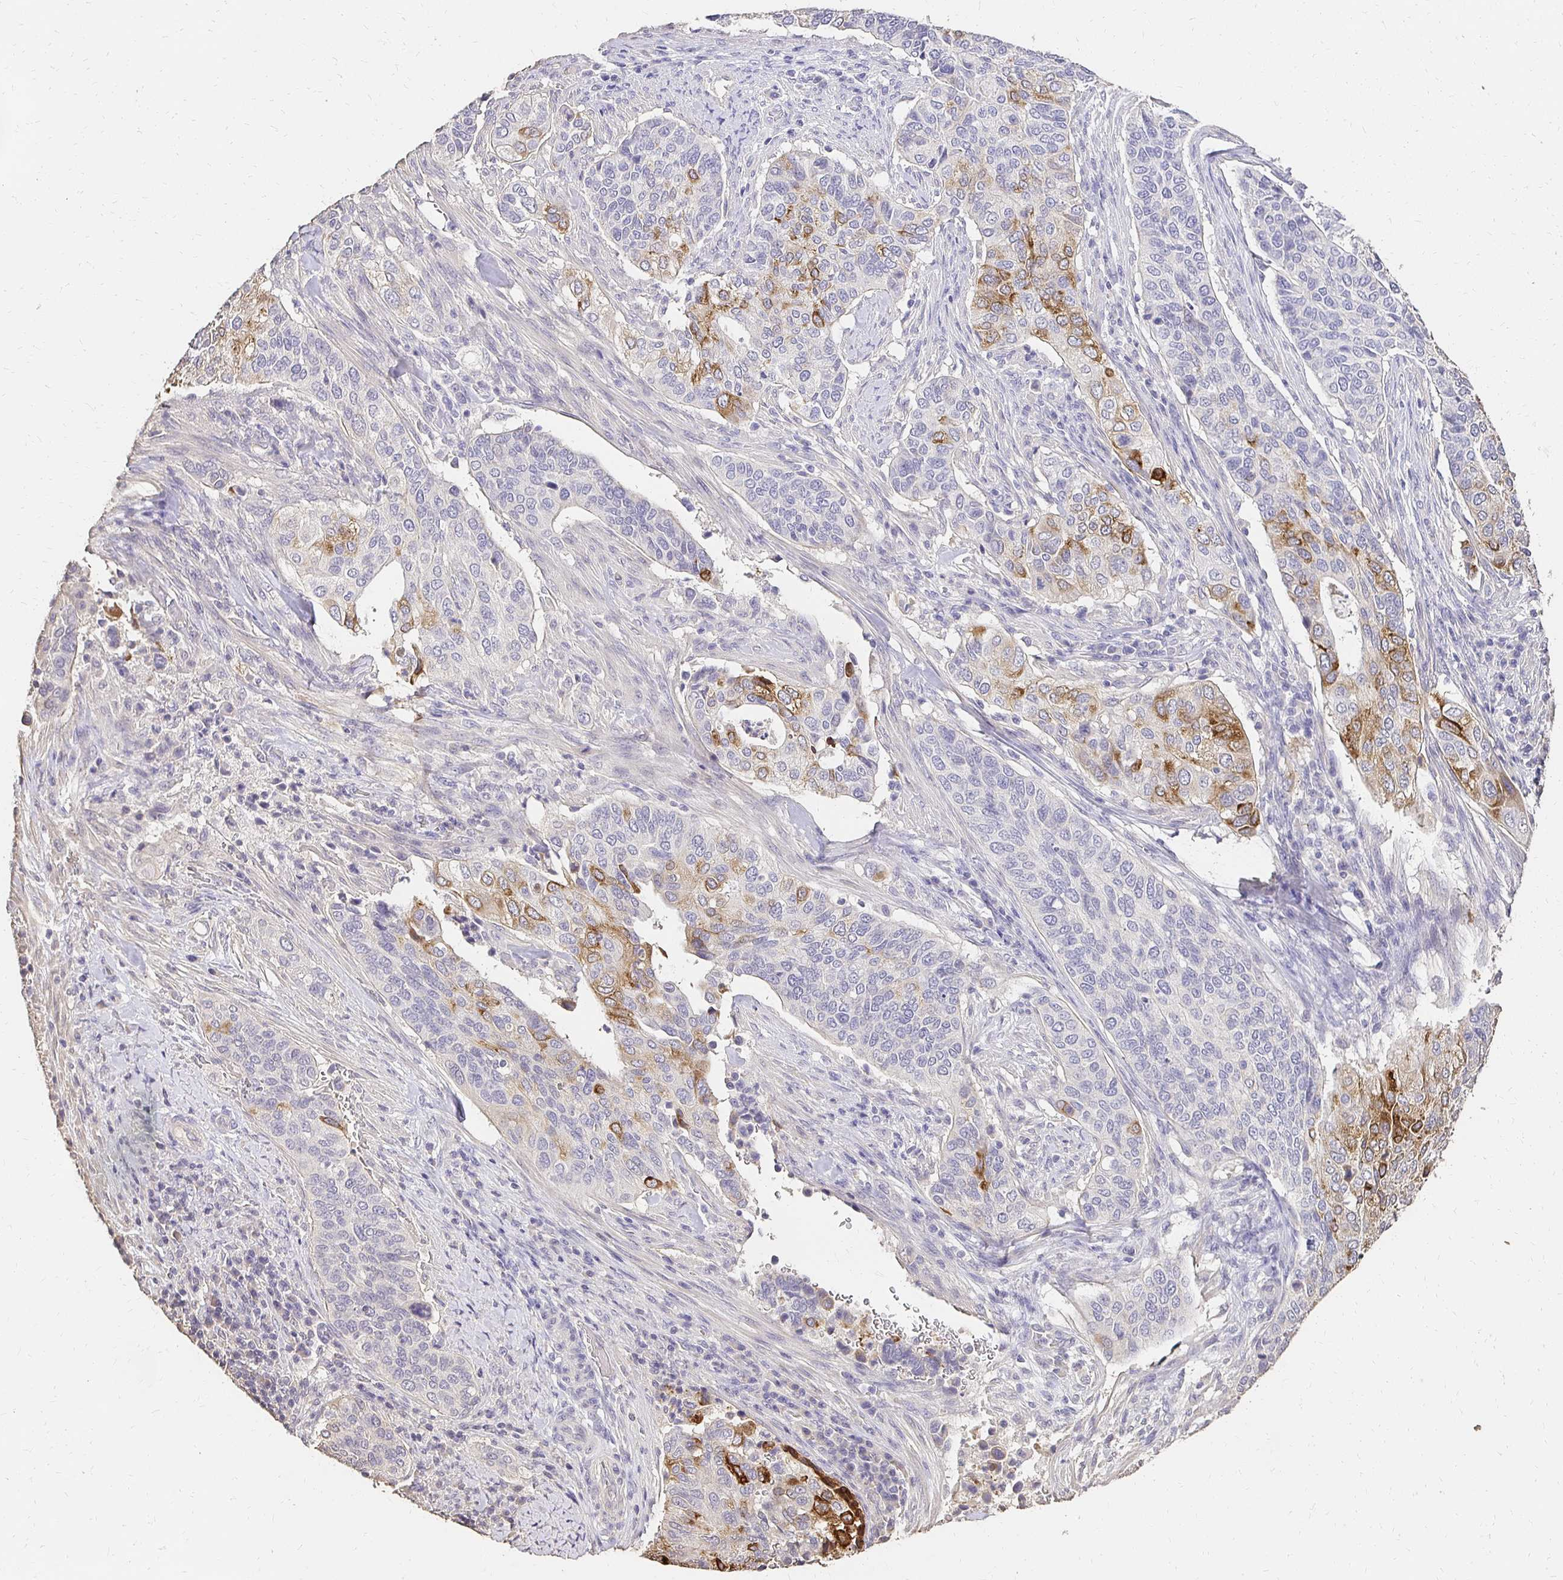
{"staining": {"intensity": "moderate", "quantity": "<25%", "location": "cytoplasmic/membranous"}, "tissue": "cervical cancer", "cell_type": "Tumor cells", "image_type": "cancer", "snomed": [{"axis": "morphology", "description": "Squamous cell carcinoma, NOS"}, {"axis": "topography", "description": "Cervix"}], "caption": "Cervical squamous cell carcinoma stained with a brown dye demonstrates moderate cytoplasmic/membranous positive expression in approximately <25% of tumor cells.", "gene": "UGT1A6", "patient": {"sex": "female", "age": 38}}